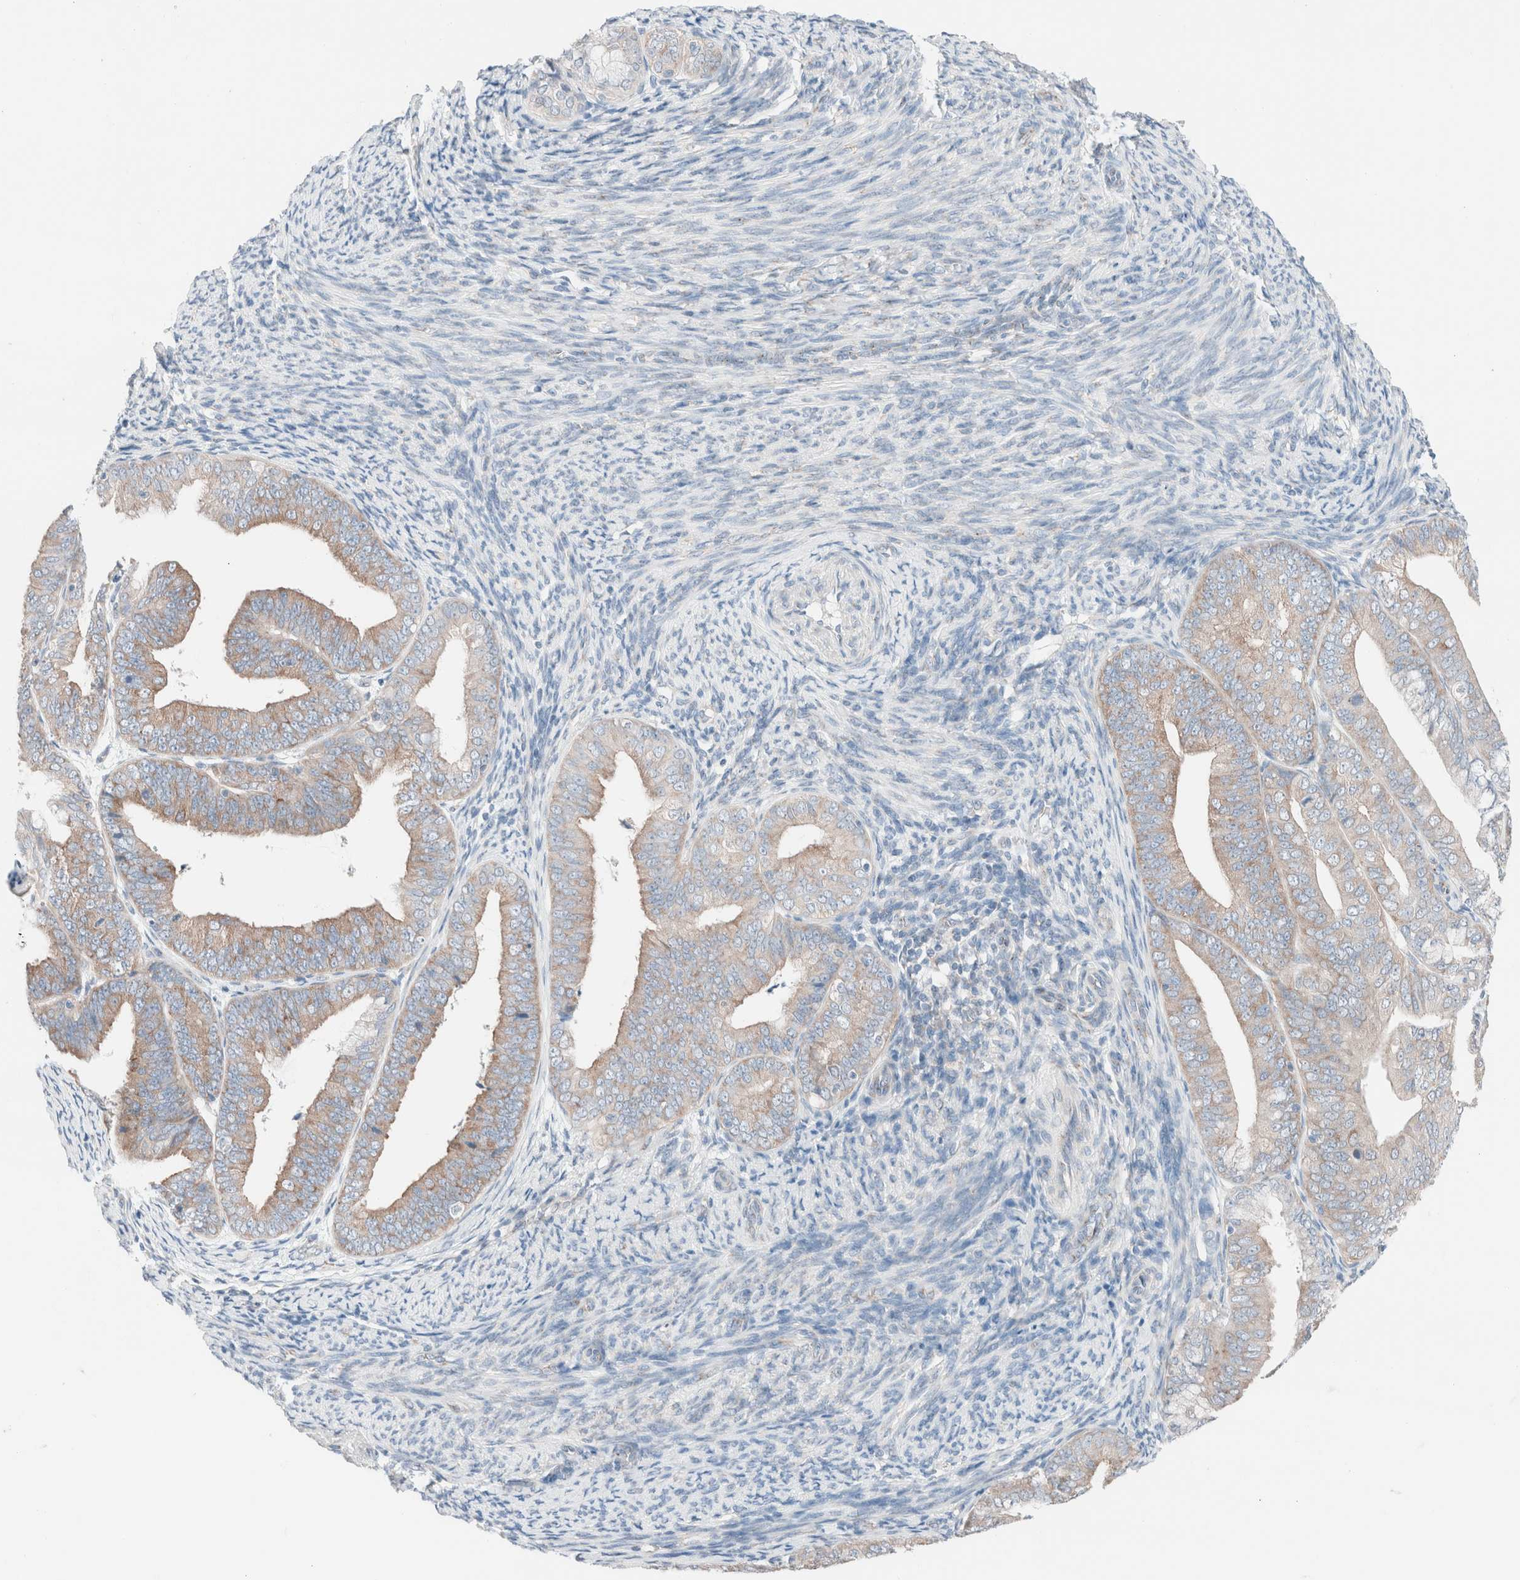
{"staining": {"intensity": "moderate", "quantity": ">75%", "location": "cytoplasmic/membranous"}, "tissue": "endometrial cancer", "cell_type": "Tumor cells", "image_type": "cancer", "snomed": [{"axis": "morphology", "description": "Adenocarcinoma, NOS"}, {"axis": "topography", "description": "Endometrium"}], "caption": "Protein staining demonstrates moderate cytoplasmic/membranous staining in about >75% of tumor cells in endometrial cancer (adenocarcinoma). Using DAB (3,3'-diaminobenzidine) (brown) and hematoxylin (blue) stains, captured at high magnification using brightfield microscopy.", "gene": "CASC3", "patient": {"sex": "female", "age": 63}}